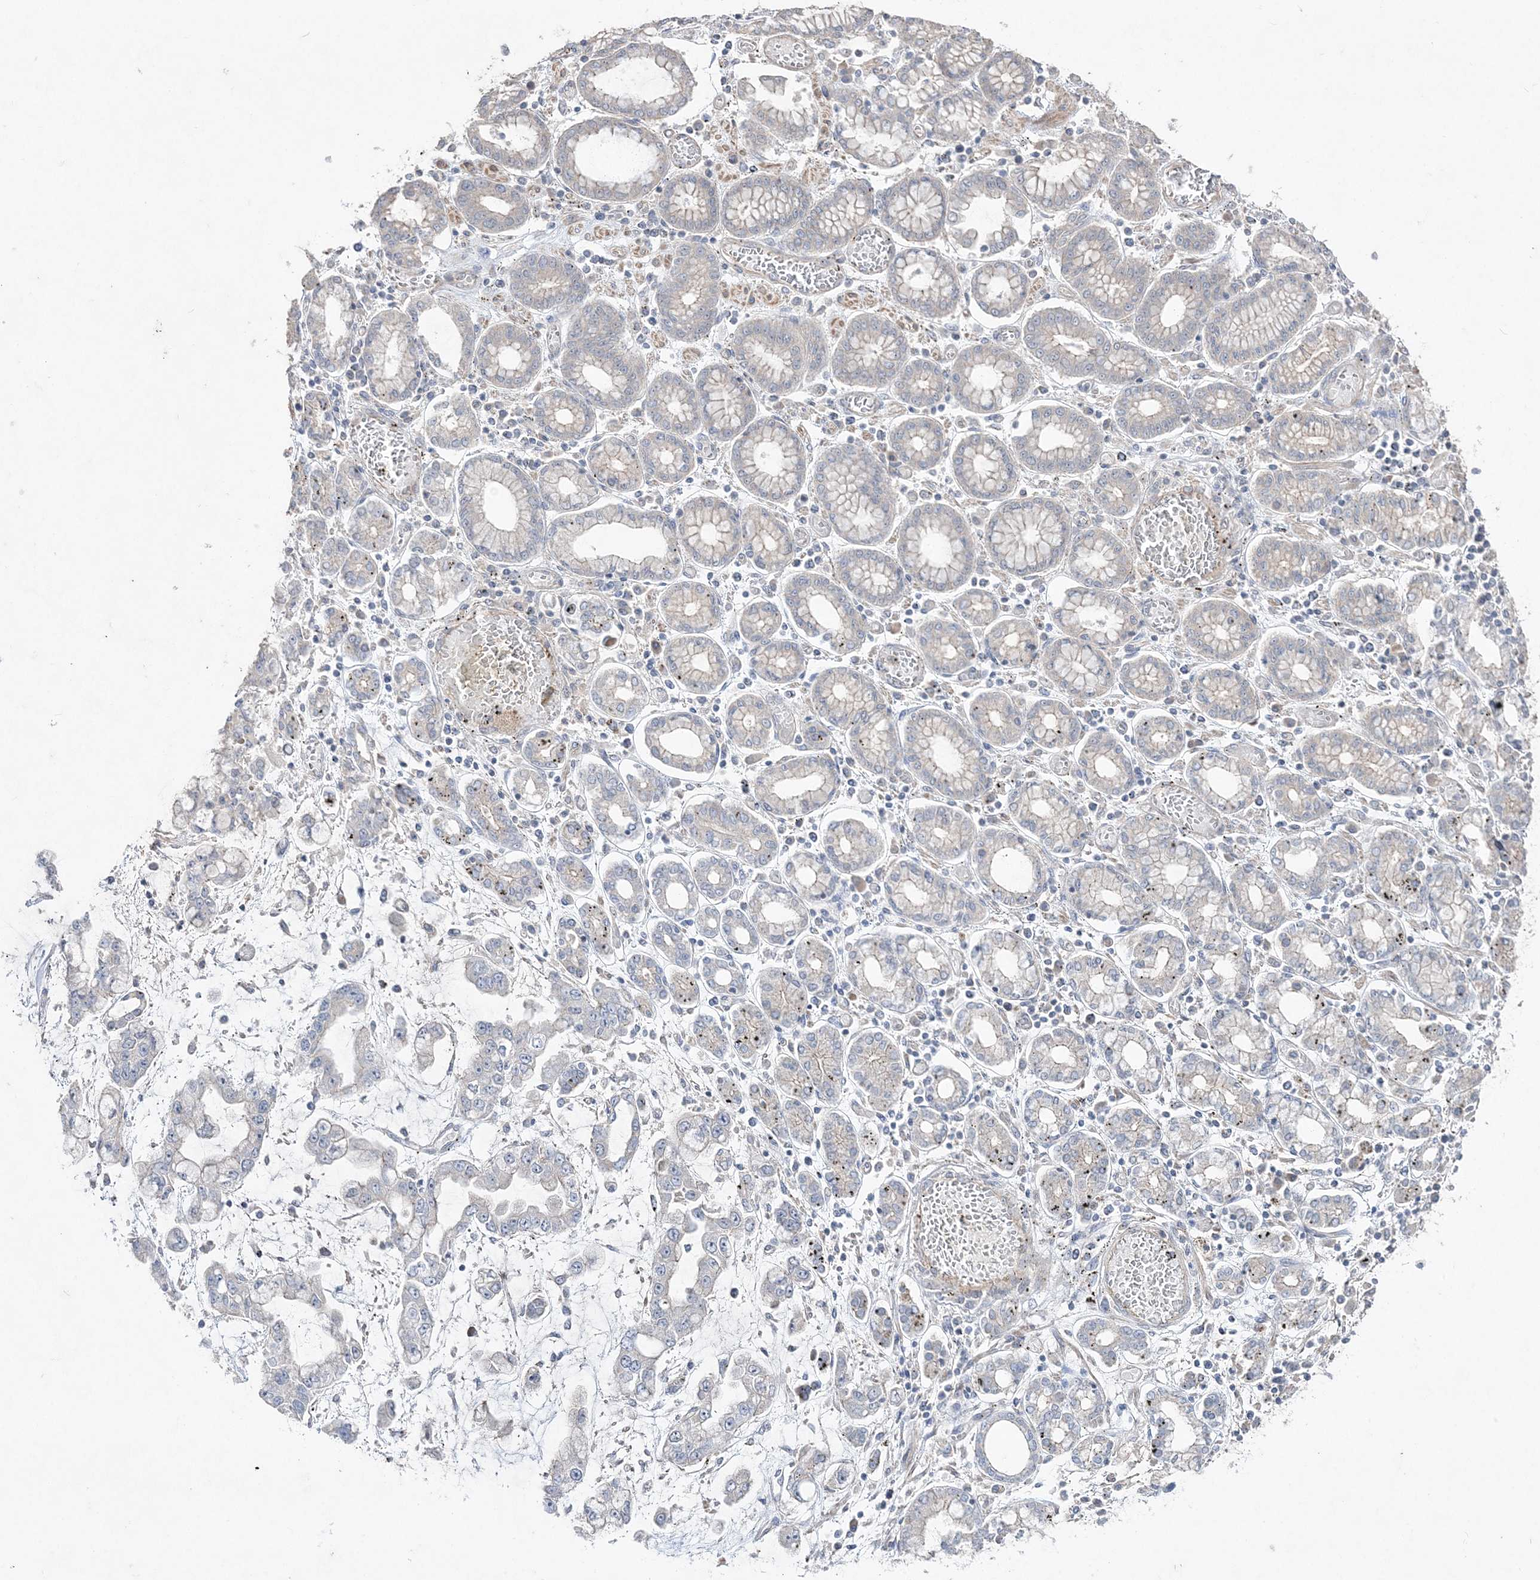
{"staining": {"intensity": "negative", "quantity": "none", "location": "none"}, "tissue": "stomach cancer", "cell_type": "Tumor cells", "image_type": "cancer", "snomed": [{"axis": "morphology", "description": "Normal tissue, NOS"}, {"axis": "morphology", "description": "Adenocarcinoma, NOS"}, {"axis": "topography", "description": "Stomach, upper"}, {"axis": "topography", "description": "Stomach"}], "caption": "A histopathology image of stomach adenocarcinoma stained for a protein displays no brown staining in tumor cells.", "gene": "SH3BP4", "patient": {"sex": "male", "age": 76}}